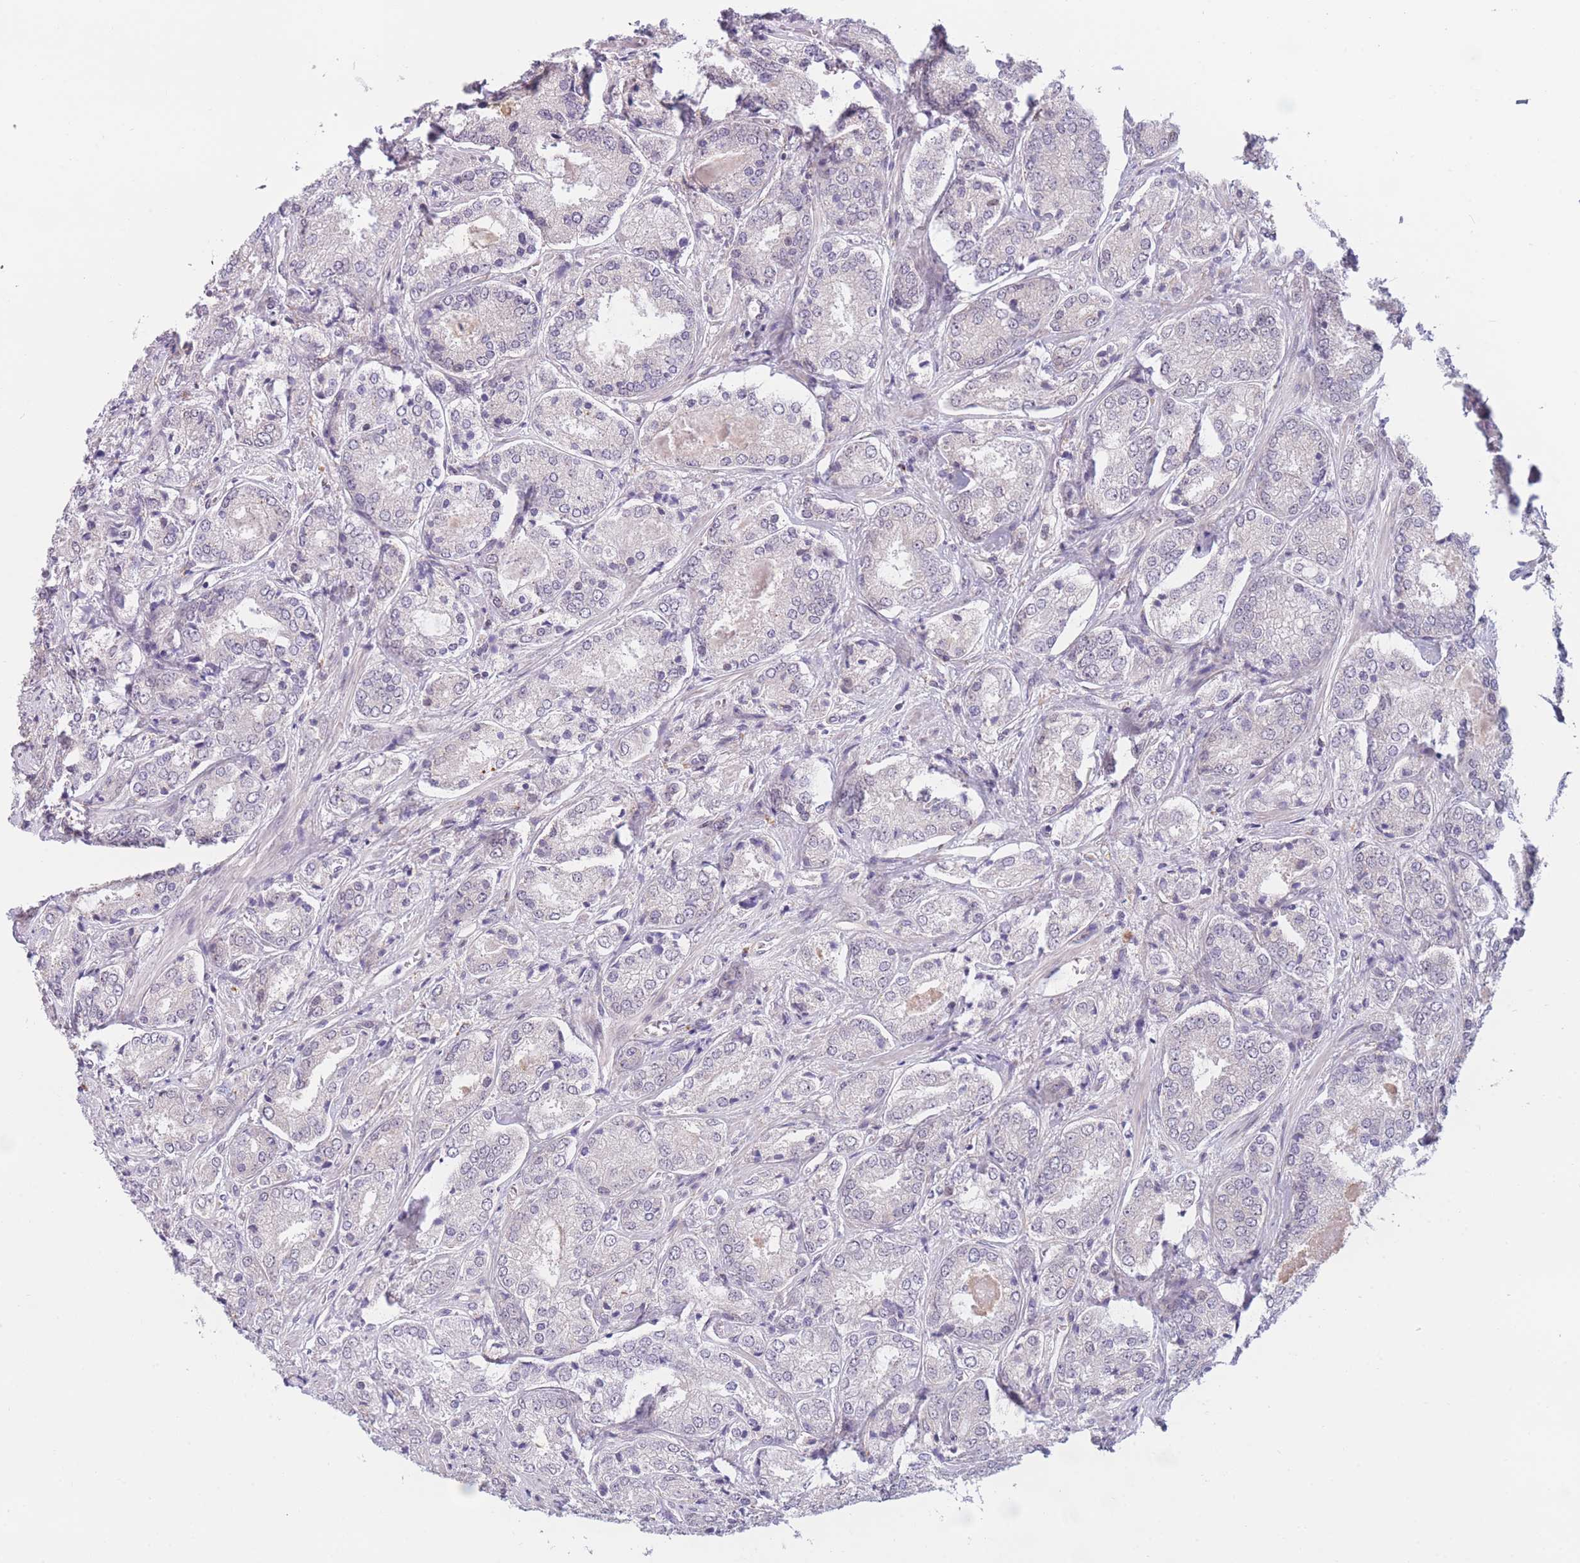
{"staining": {"intensity": "negative", "quantity": "none", "location": "none"}, "tissue": "prostate cancer", "cell_type": "Tumor cells", "image_type": "cancer", "snomed": [{"axis": "morphology", "description": "Adenocarcinoma, High grade"}, {"axis": "topography", "description": "Prostate"}], "caption": "A micrograph of prostate adenocarcinoma (high-grade) stained for a protein exhibits no brown staining in tumor cells.", "gene": "COL27A1", "patient": {"sex": "male", "age": 63}}